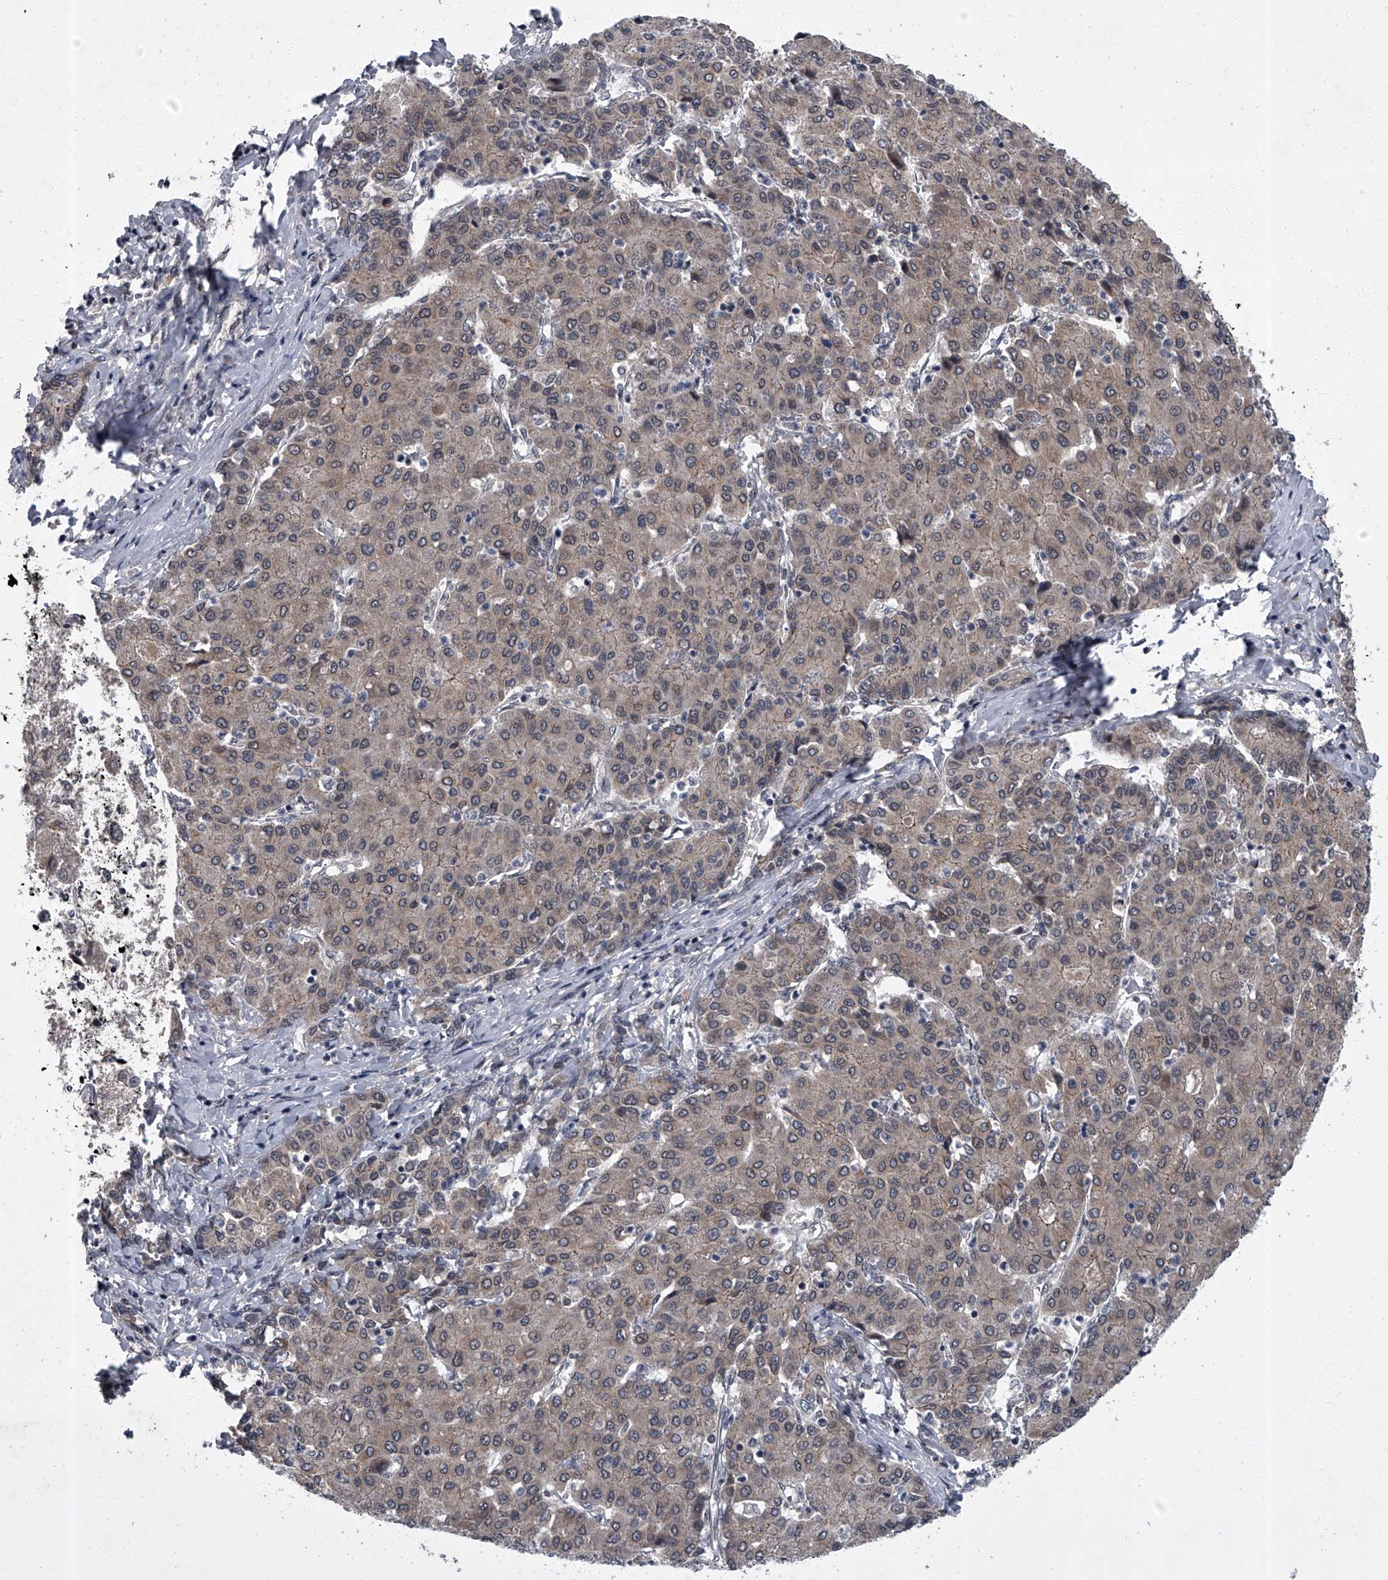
{"staining": {"intensity": "negative", "quantity": "none", "location": "none"}, "tissue": "liver cancer", "cell_type": "Tumor cells", "image_type": "cancer", "snomed": [{"axis": "morphology", "description": "Carcinoma, Hepatocellular, NOS"}, {"axis": "topography", "description": "Liver"}], "caption": "Hepatocellular carcinoma (liver) was stained to show a protein in brown. There is no significant expression in tumor cells.", "gene": "ZNF518B", "patient": {"sex": "male", "age": 65}}